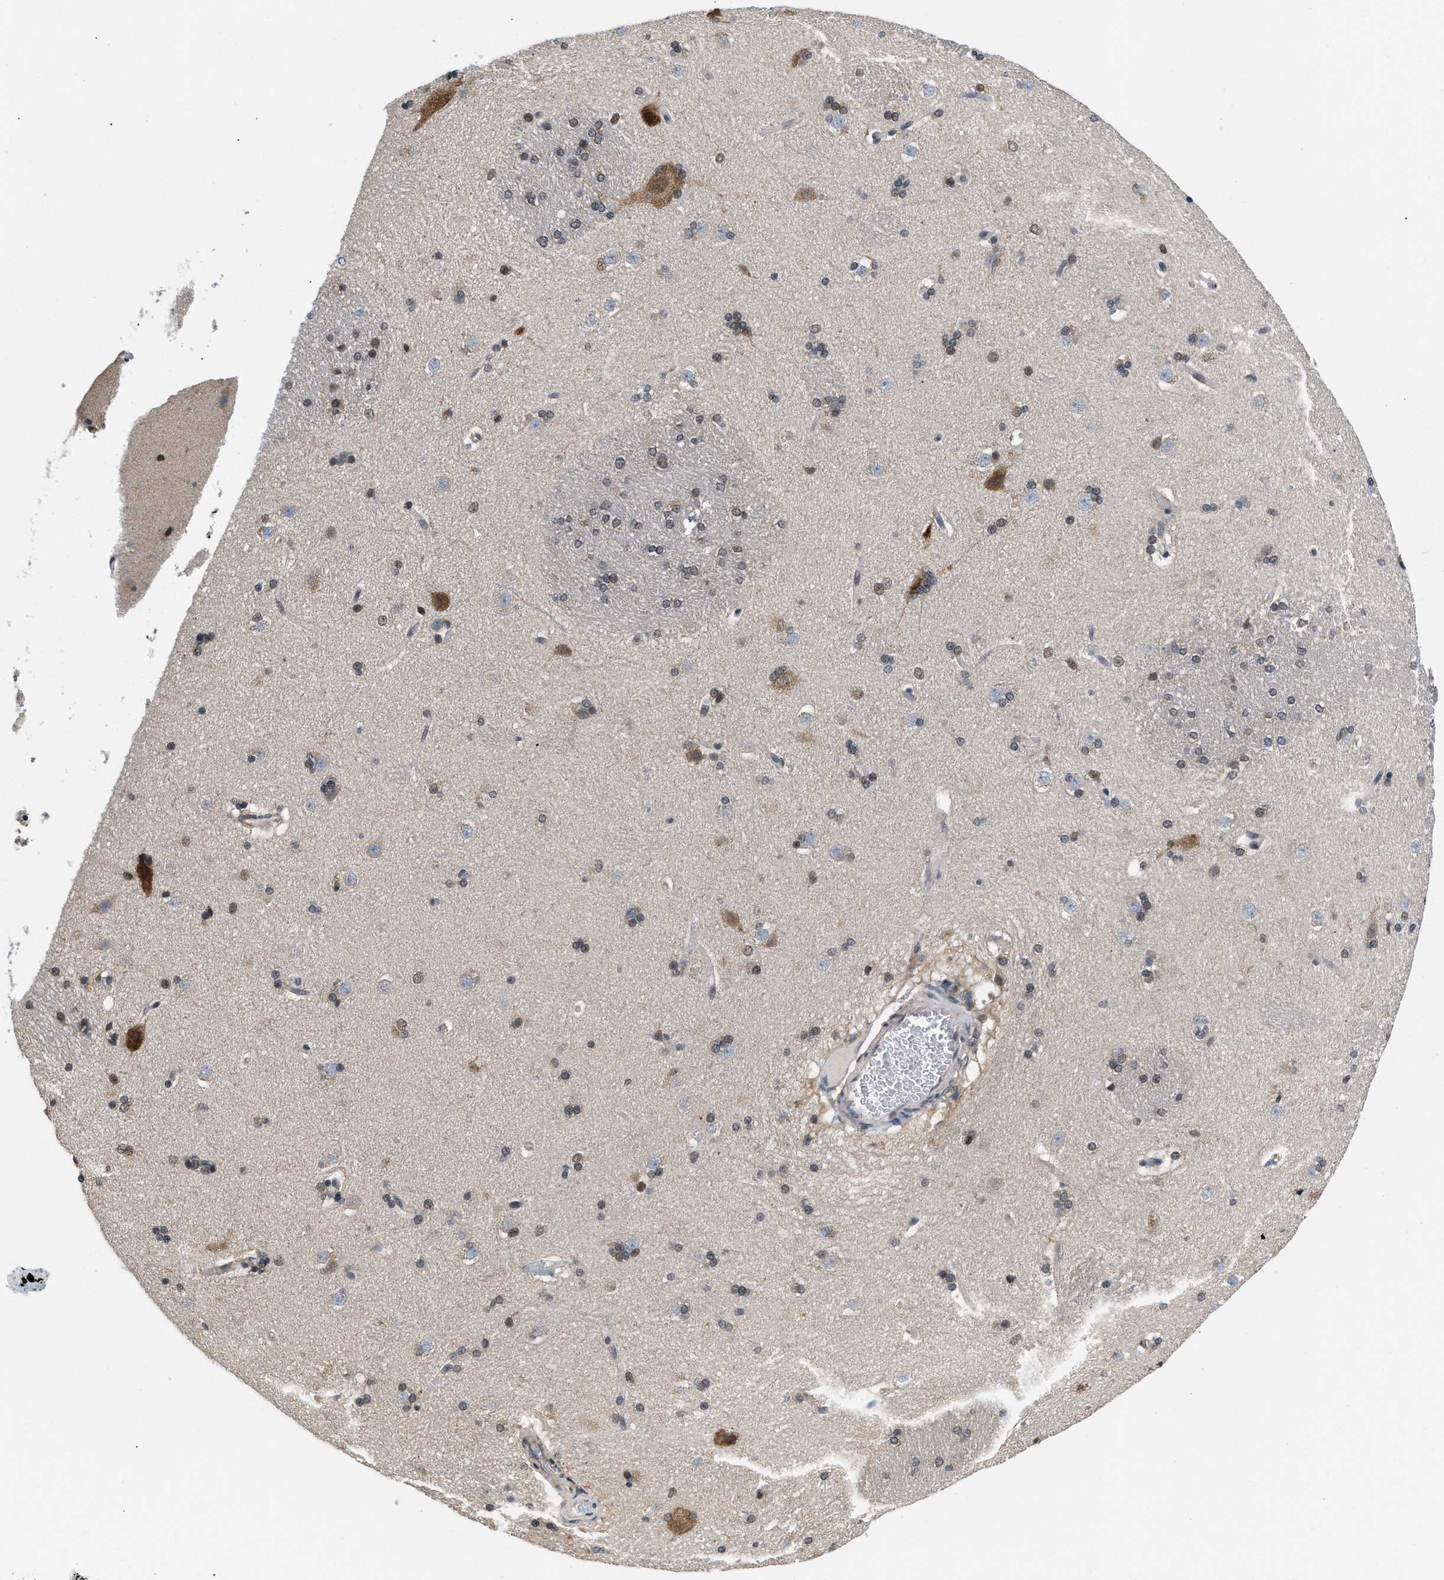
{"staining": {"intensity": "weak", "quantity": "25%-75%", "location": "nuclear"}, "tissue": "caudate", "cell_type": "Glial cells", "image_type": "normal", "snomed": [{"axis": "morphology", "description": "Normal tissue, NOS"}, {"axis": "topography", "description": "Lateral ventricle wall"}], "caption": "Weak nuclear staining for a protein is appreciated in approximately 25%-75% of glial cells of normal caudate using immunohistochemistry (IHC).", "gene": "ATF7IP", "patient": {"sex": "female", "age": 19}}